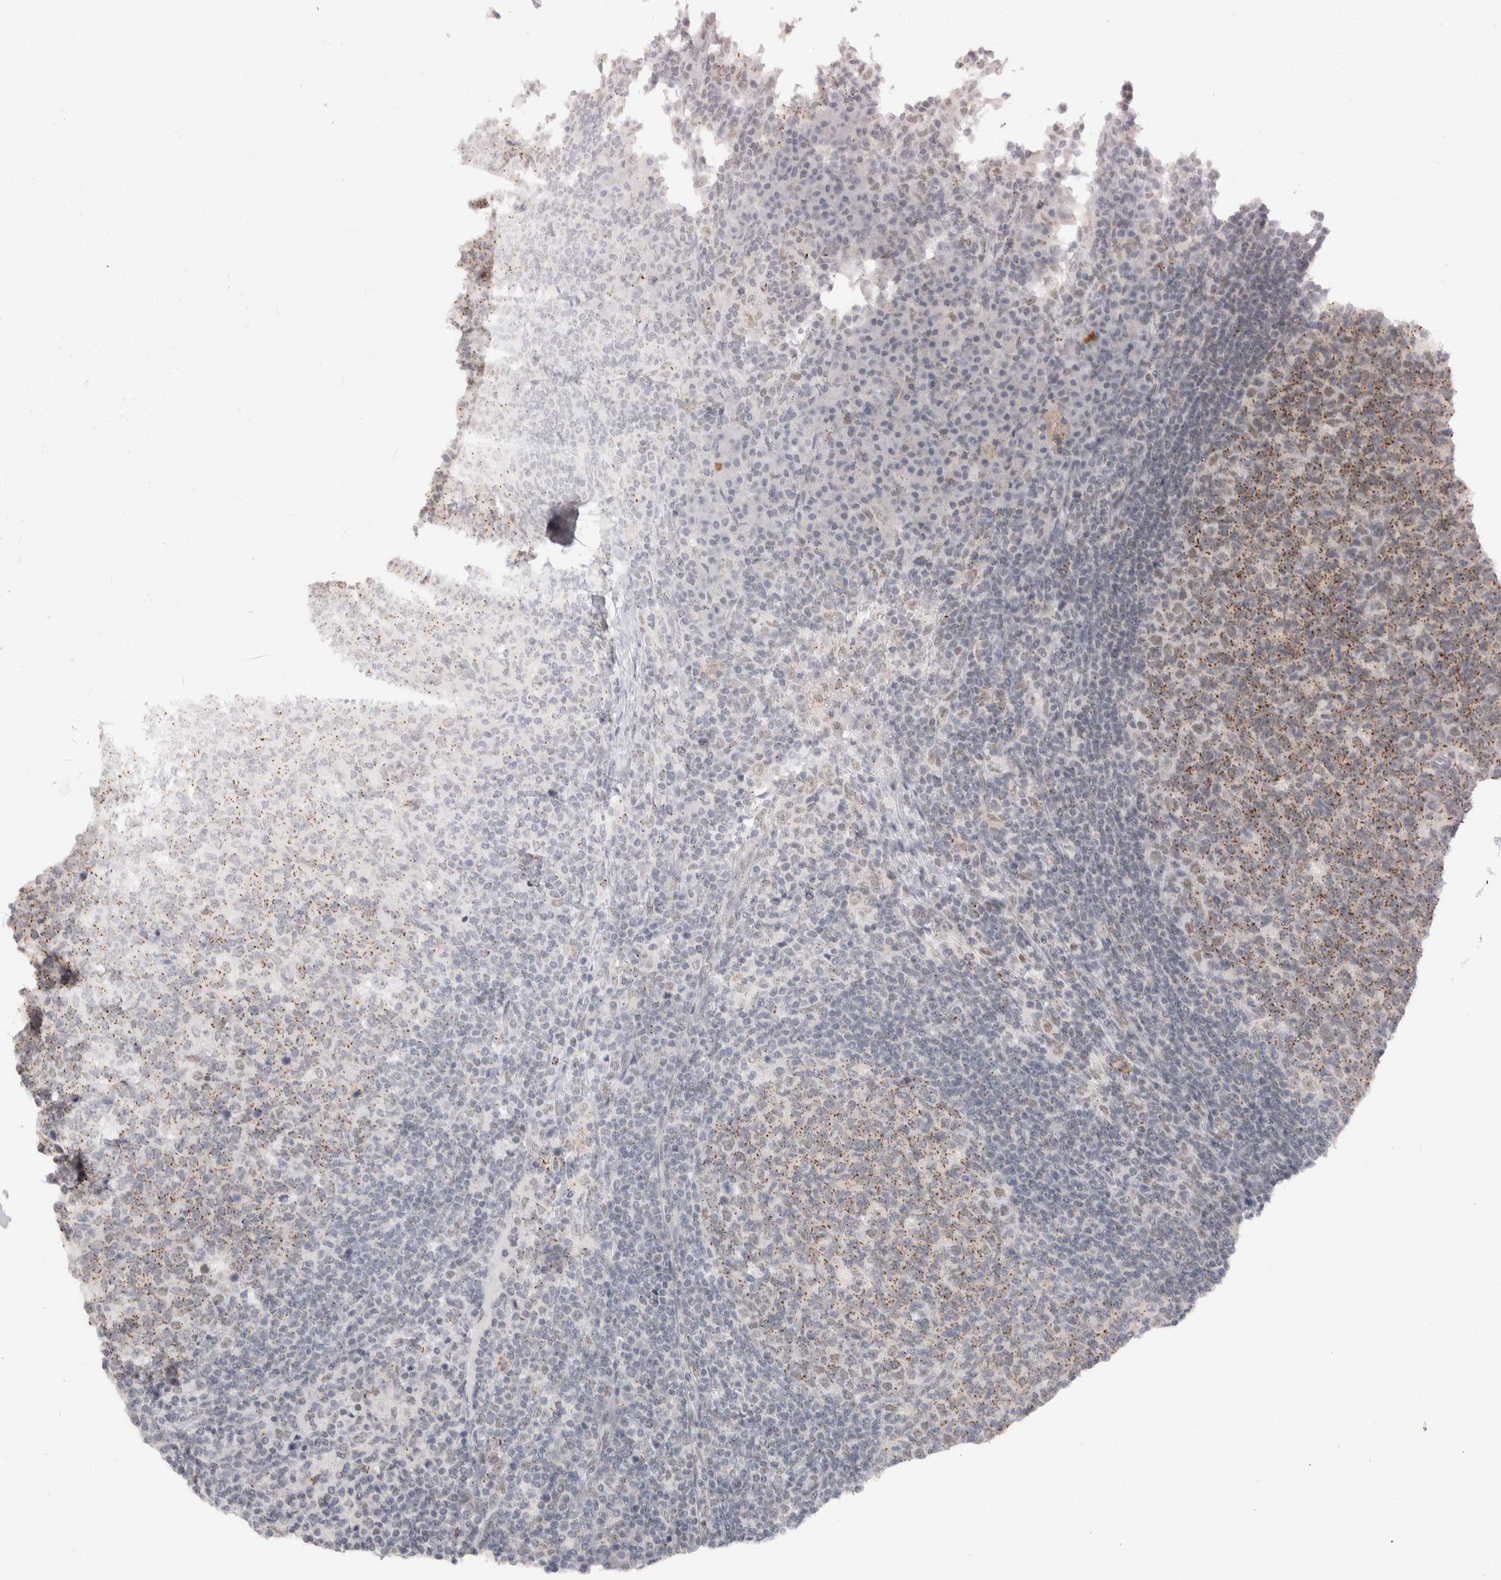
{"staining": {"intensity": "moderate", "quantity": "25%-75%", "location": "cytoplasmic/membranous"}, "tissue": "lymph node", "cell_type": "Germinal center cells", "image_type": "normal", "snomed": [{"axis": "morphology", "description": "Normal tissue, NOS"}, {"axis": "morphology", "description": "Inflammation, NOS"}, {"axis": "topography", "description": "Lymph node"}], "caption": "Immunohistochemistry (IHC) histopathology image of normal human lymph node stained for a protein (brown), which displays medium levels of moderate cytoplasmic/membranous expression in approximately 25%-75% of germinal center cells.", "gene": "CDH17", "patient": {"sex": "male", "age": 55}}